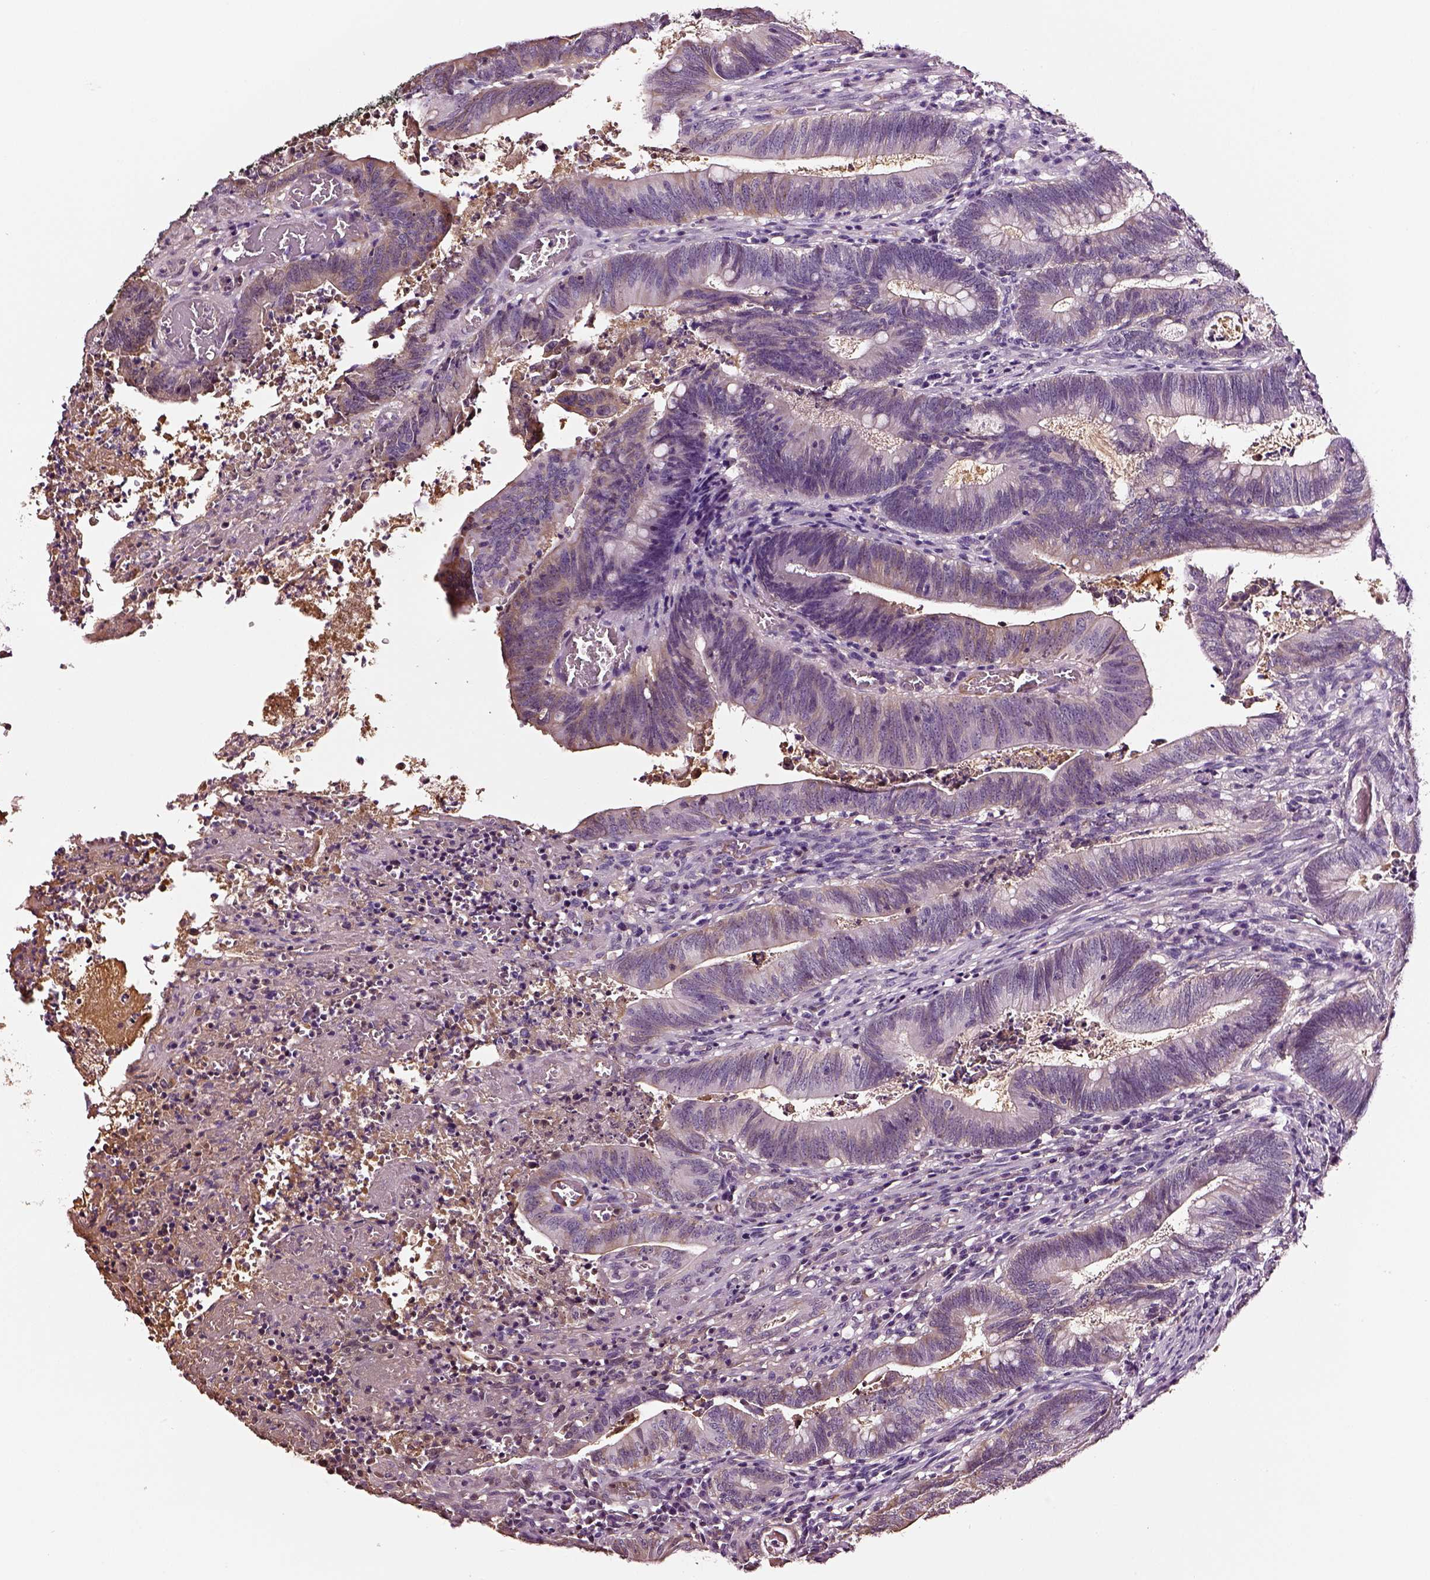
{"staining": {"intensity": "moderate", "quantity": "<25%", "location": "cytoplasmic/membranous"}, "tissue": "colorectal cancer", "cell_type": "Tumor cells", "image_type": "cancer", "snomed": [{"axis": "morphology", "description": "Adenocarcinoma, NOS"}, {"axis": "topography", "description": "Colon"}], "caption": "Colorectal cancer stained for a protein (brown) displays moderate cytoplasmic/membranous positive staining in approximately <25% of tumor cells.", "gene": "TF", "patient": {"sex": "female", "age": 70}}